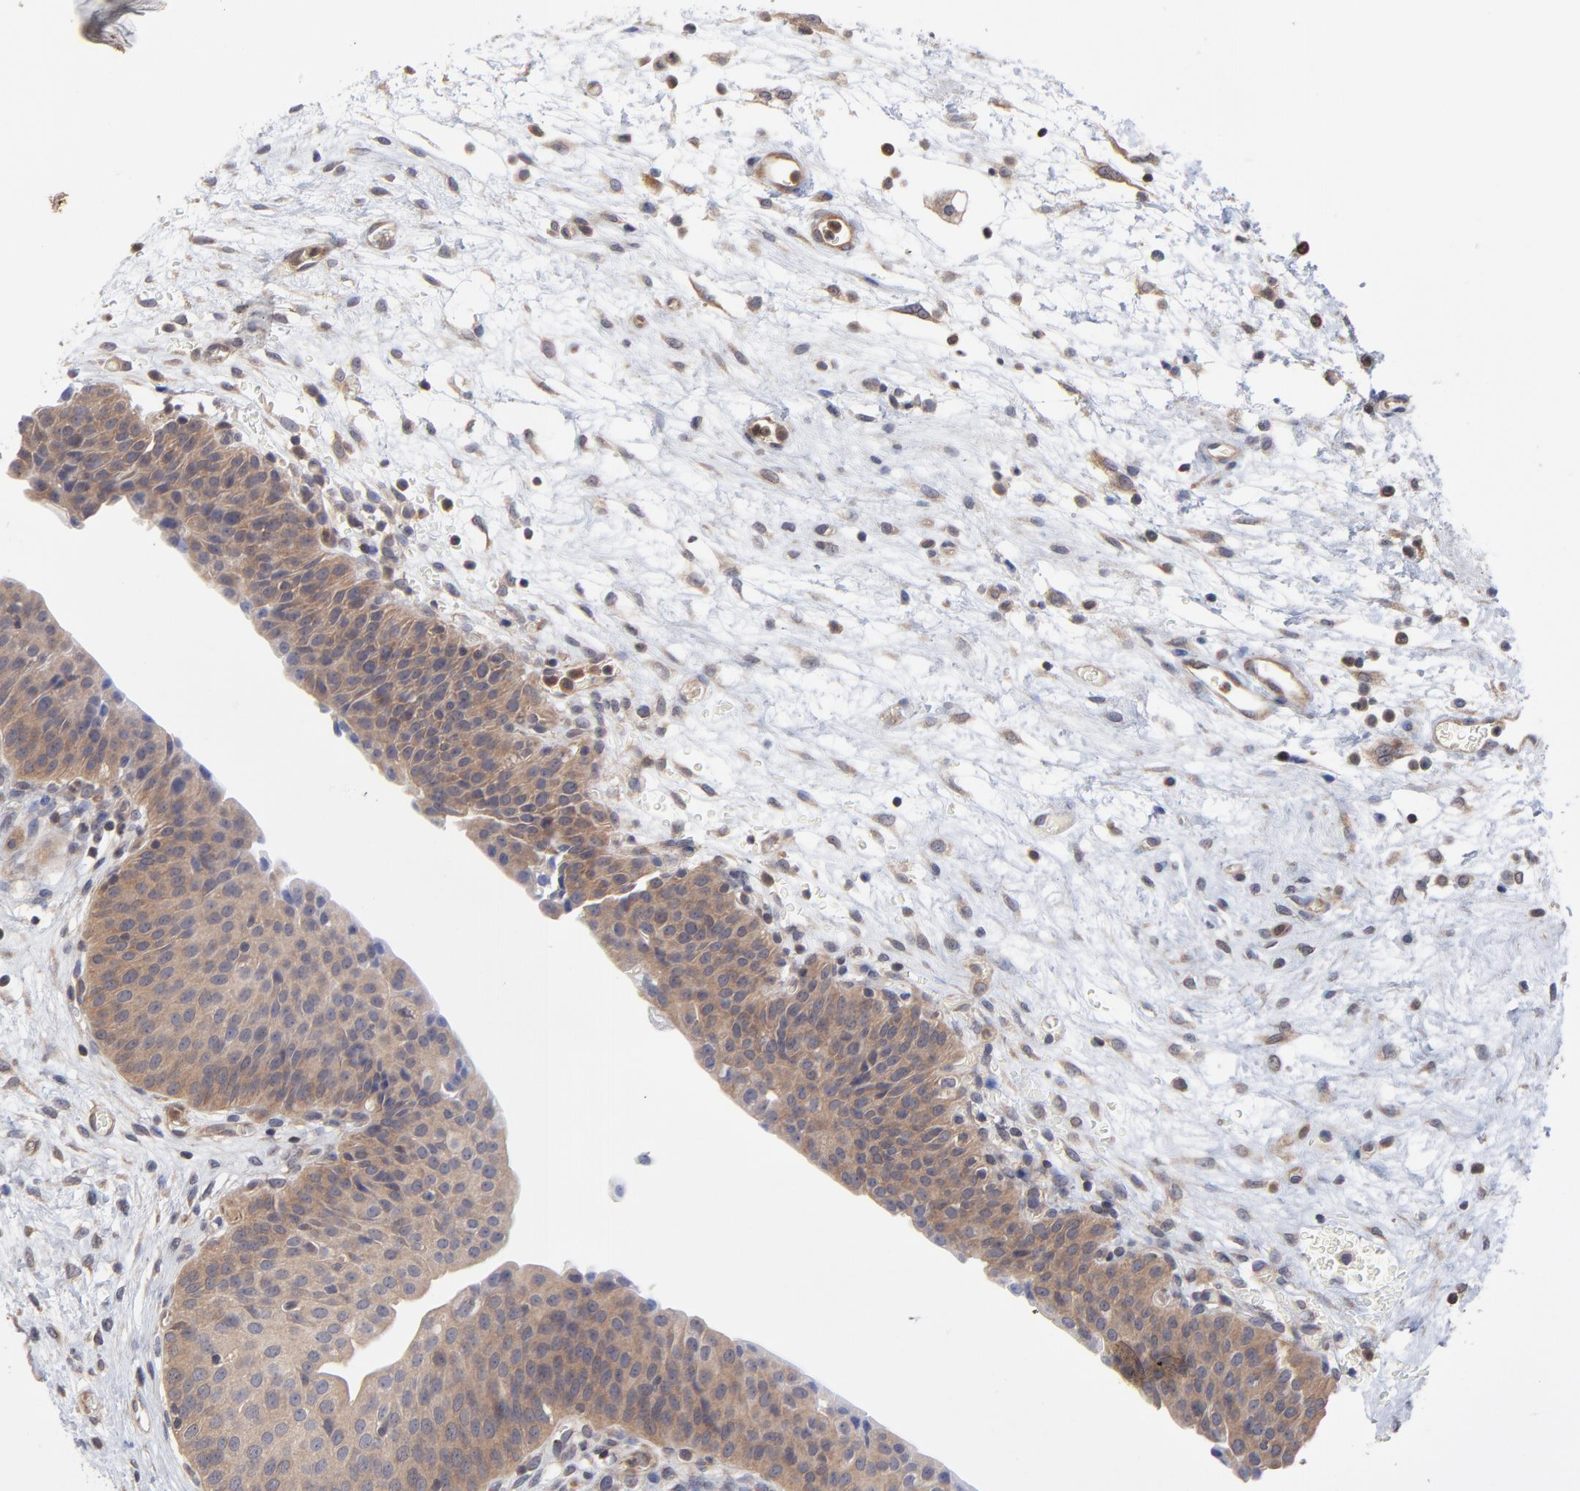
{"staining": {"intensity": "moderate", "quantity": ">75%", "location": "cytoplasmic/membranous"}, "tissue": "urinary bladder", "cell_type": "Urothelial cells", "image_type": "normal", "snomed": [{"axis": "morphology", "description": "Normal tissue, NOS"}, {"axis": "topography", "description": "Smooth muscle"}, {"axis": "topography", "description": "Urinary bladder"}], "caption": "Protein staining of normal urinary bladder reveals moderate cytoplasmic/membranous expression in approximately >75% of urothelial cells.", "gene": "PCMT1", "patient": {"sex": "male", "age": 35}}